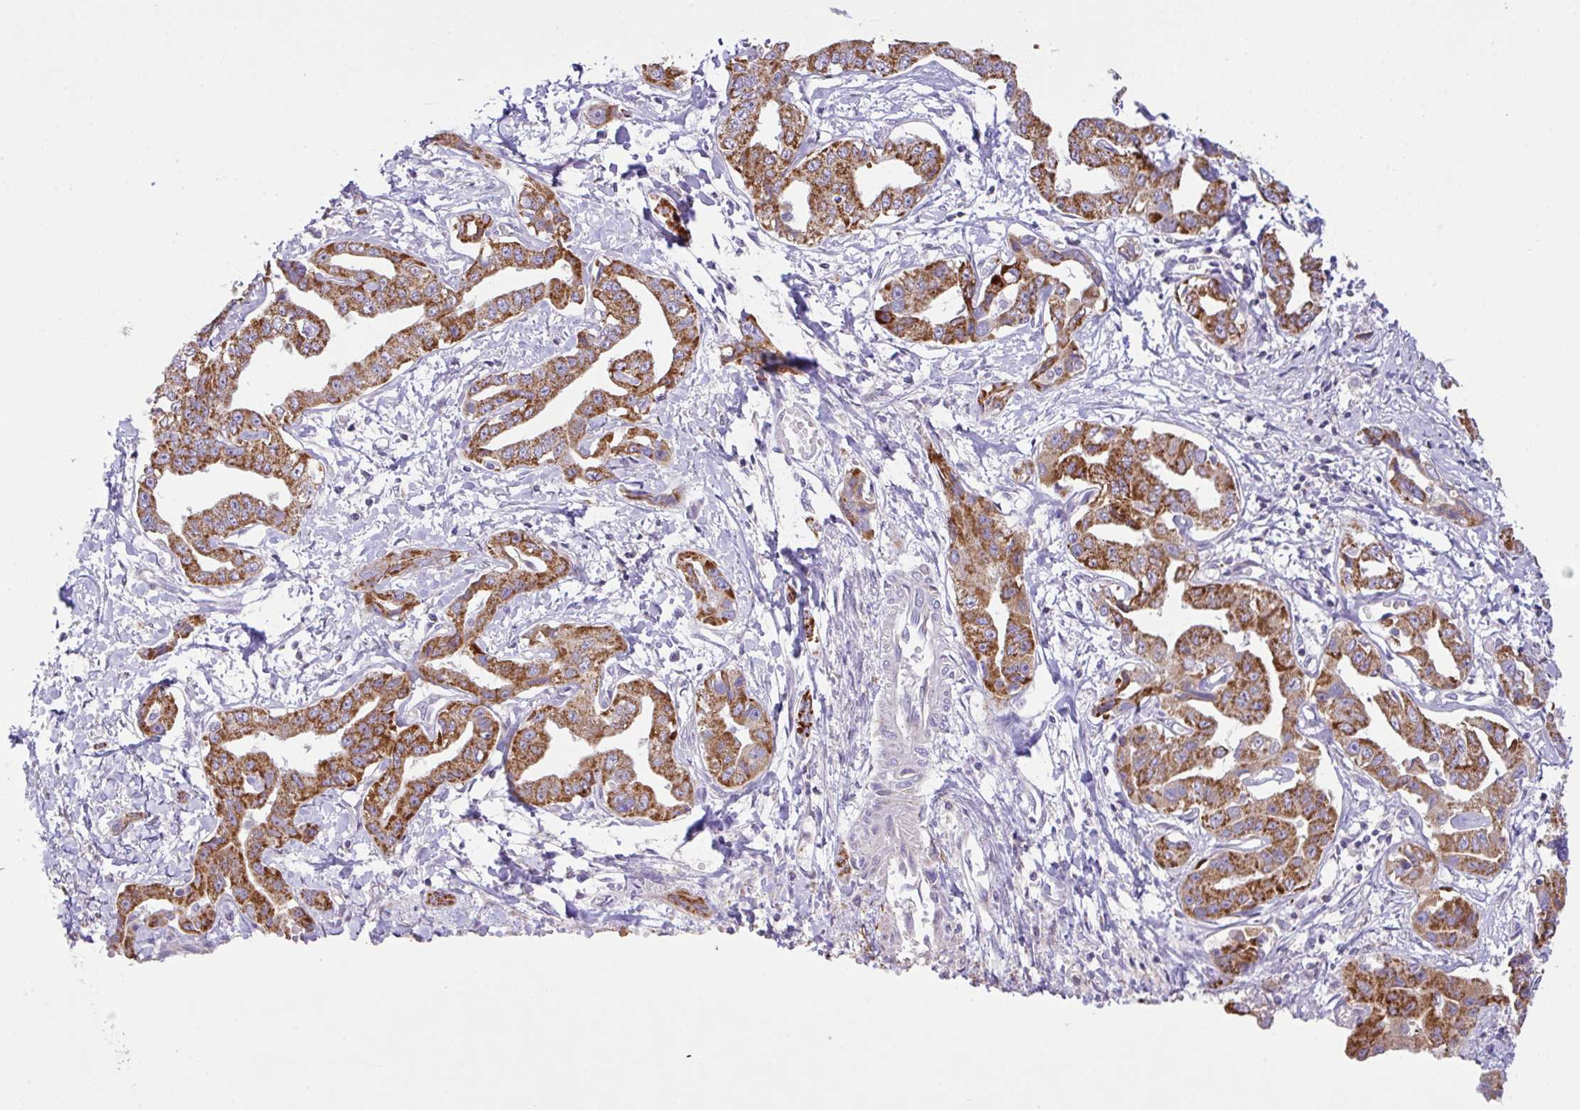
{"staining": {"intensity": "moderate", "quantity": ">75%", "location": "cytoplasmic/membranous"}, "tissue": "liver cancer", "cell_type": "Tumor cells", "image_type": "cancer", "snomed": [{"axis": "morphology", "description": "Cholangiocarcinoma"}, {"axis": "topography", "description": "Liver"}], "caption": "This is a histology image of IHC staining of cholangiocarcinoma (liver), which shows moderate positivity in the cytoplasmic/membranous of tumor cells.", "gene": "CHDH", "patient": {"sex": "male", "age": 59}}